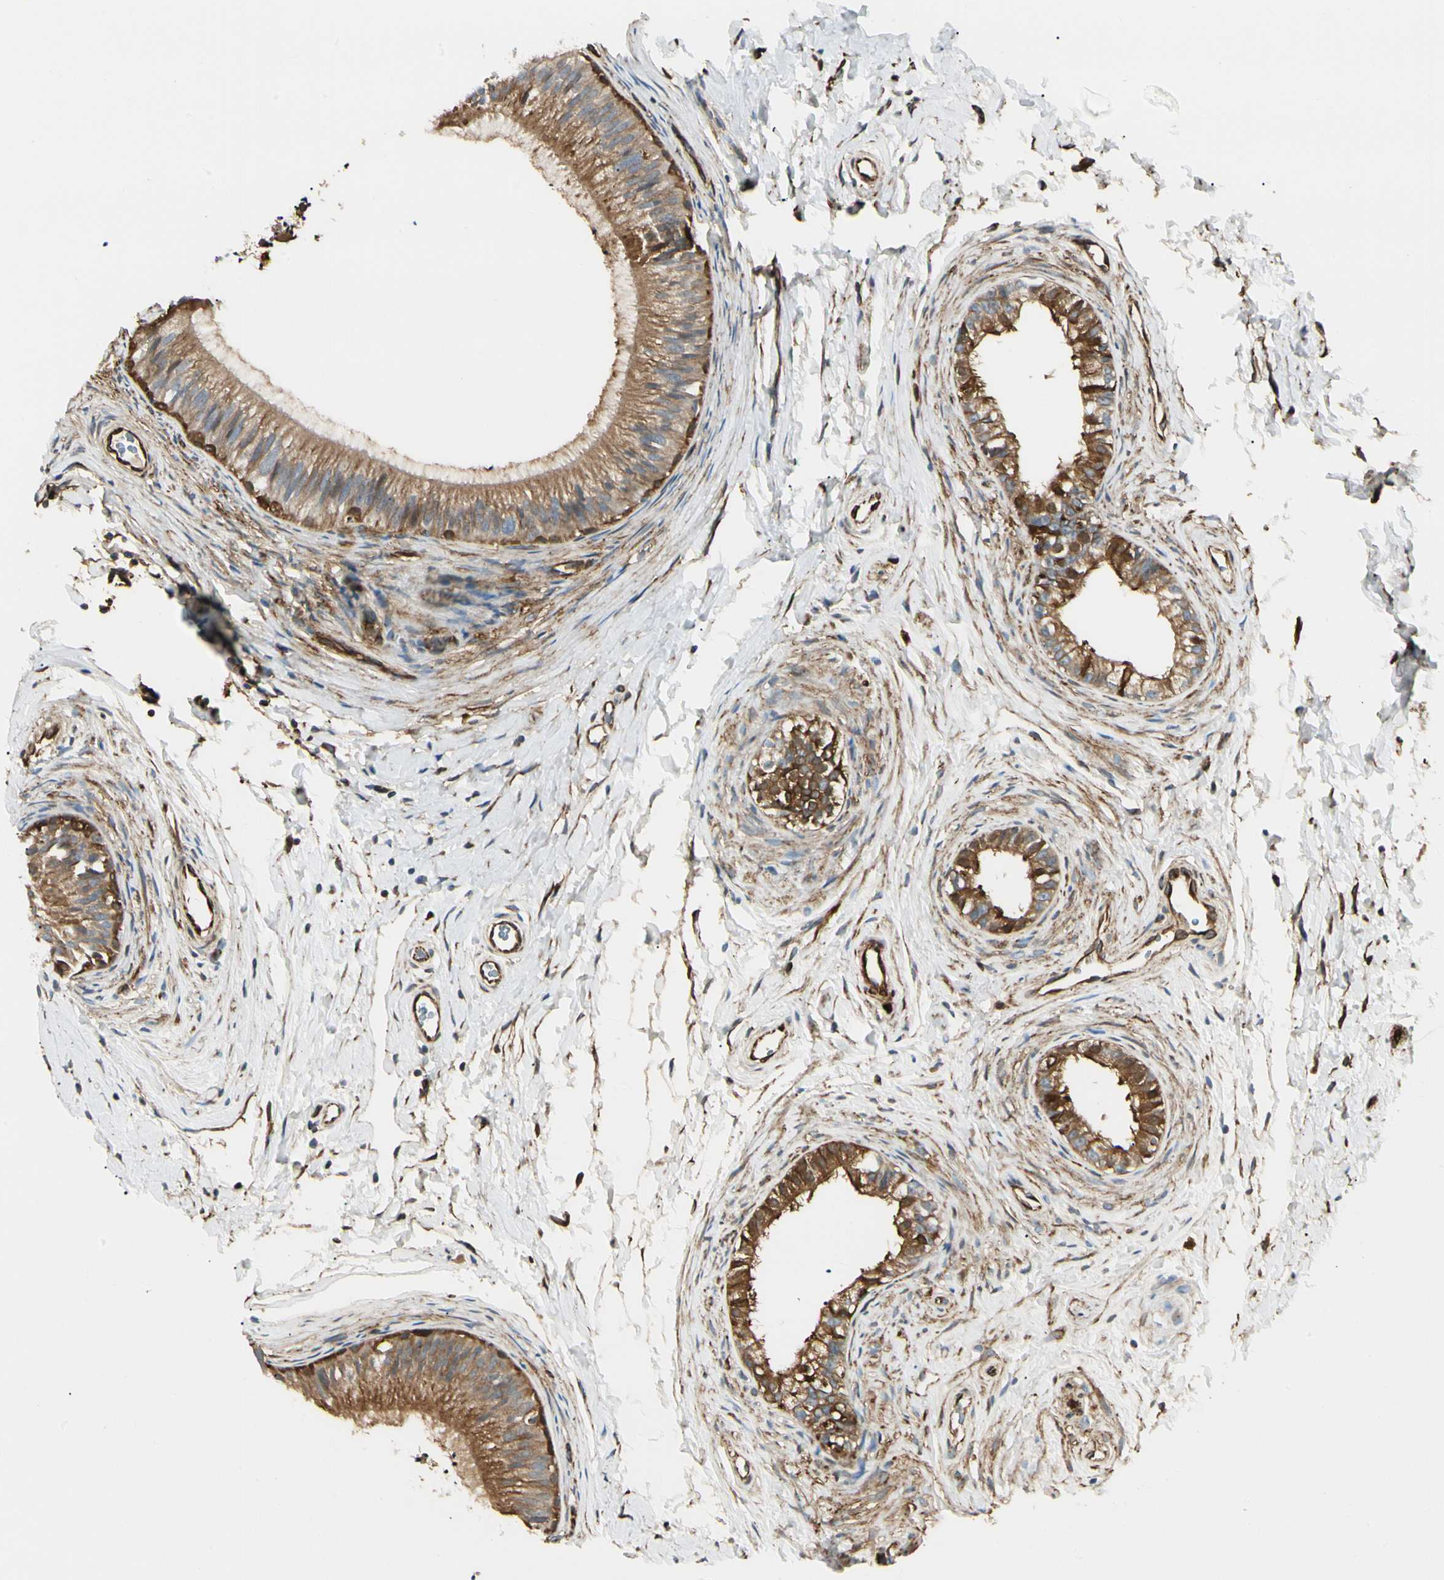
{"staining": {"intensity": "strong", "quantity": "25%-75%", "location": "cytoplasmic/membranous,nuclear"}, "tissue": "epididymis", "cell_type": "Glandular cells", "image_type": "normal", "snomed": [{"axis": "morphology", "description": "Normal tissue, NOS"}, {"axis": "topography", "description": "Epididymis"}], "caption": "IHC image of normal human epididymis stained for a protein (brown), which displays high levels of strong cytoplasmic/membranous,nuclear expression in about 25%-75% of glandular cells.", "gene": "FTH1", "patient": {"sex": "male", "age": 56}}